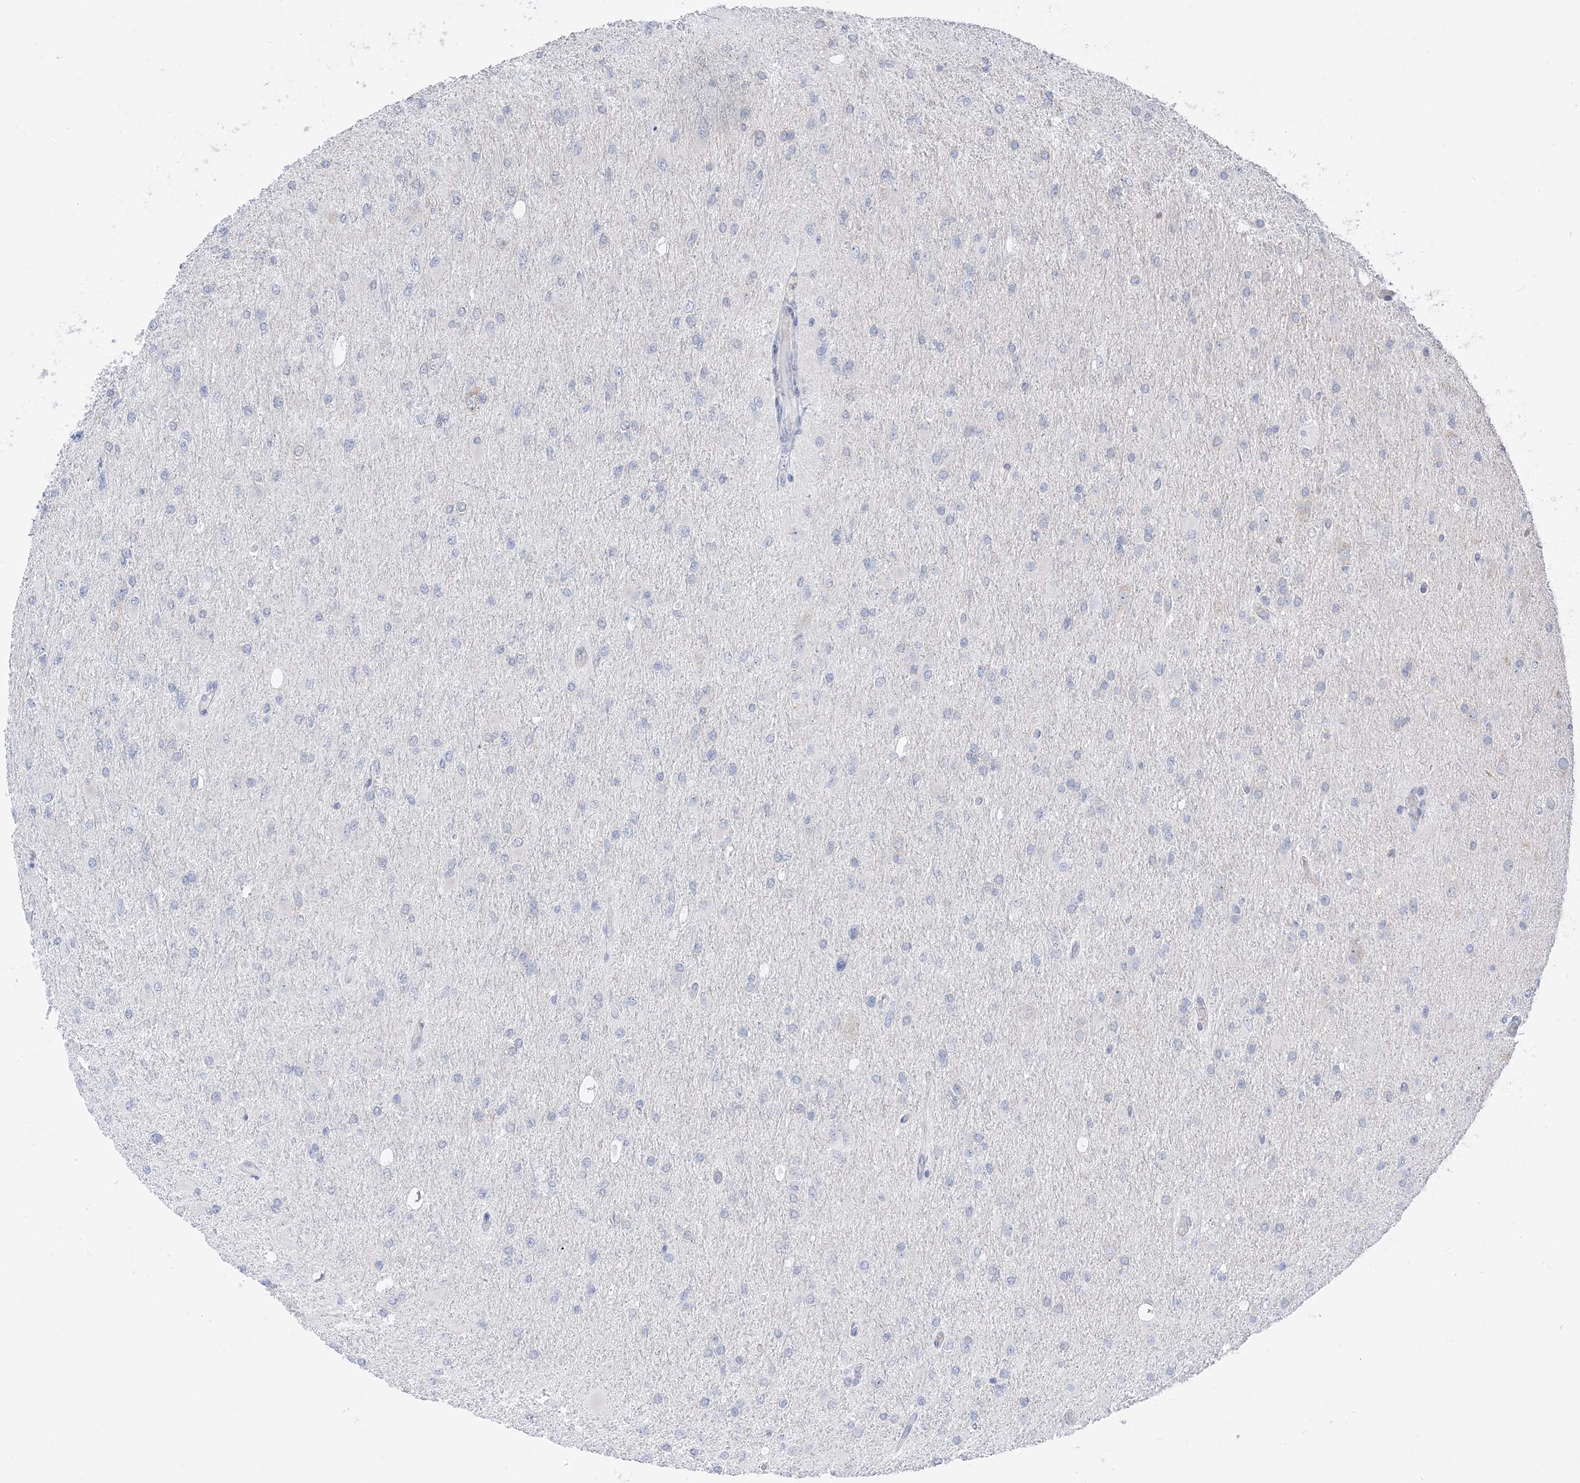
{"staining": {"intensity": "negative", "quantity": "none", "location": "none"}, "tissue": "glioma", "cell_type": "Tumor cells", "image_type": "cancer", "snomed": [{"axis": "morphology", "description": "Glioma, malignant, High grade"}, {"axis": "topography", "description": "Cerebral cortex"}], "caption": "IHC photomicrograph of neoplastic tissue: glioma stained with DAB (3,3'-diaminobenzidine) demonstrates no significant protein expression in tumor cells.", "gene": "IL36B", "patient": {"sex": "female", "age": 36}}